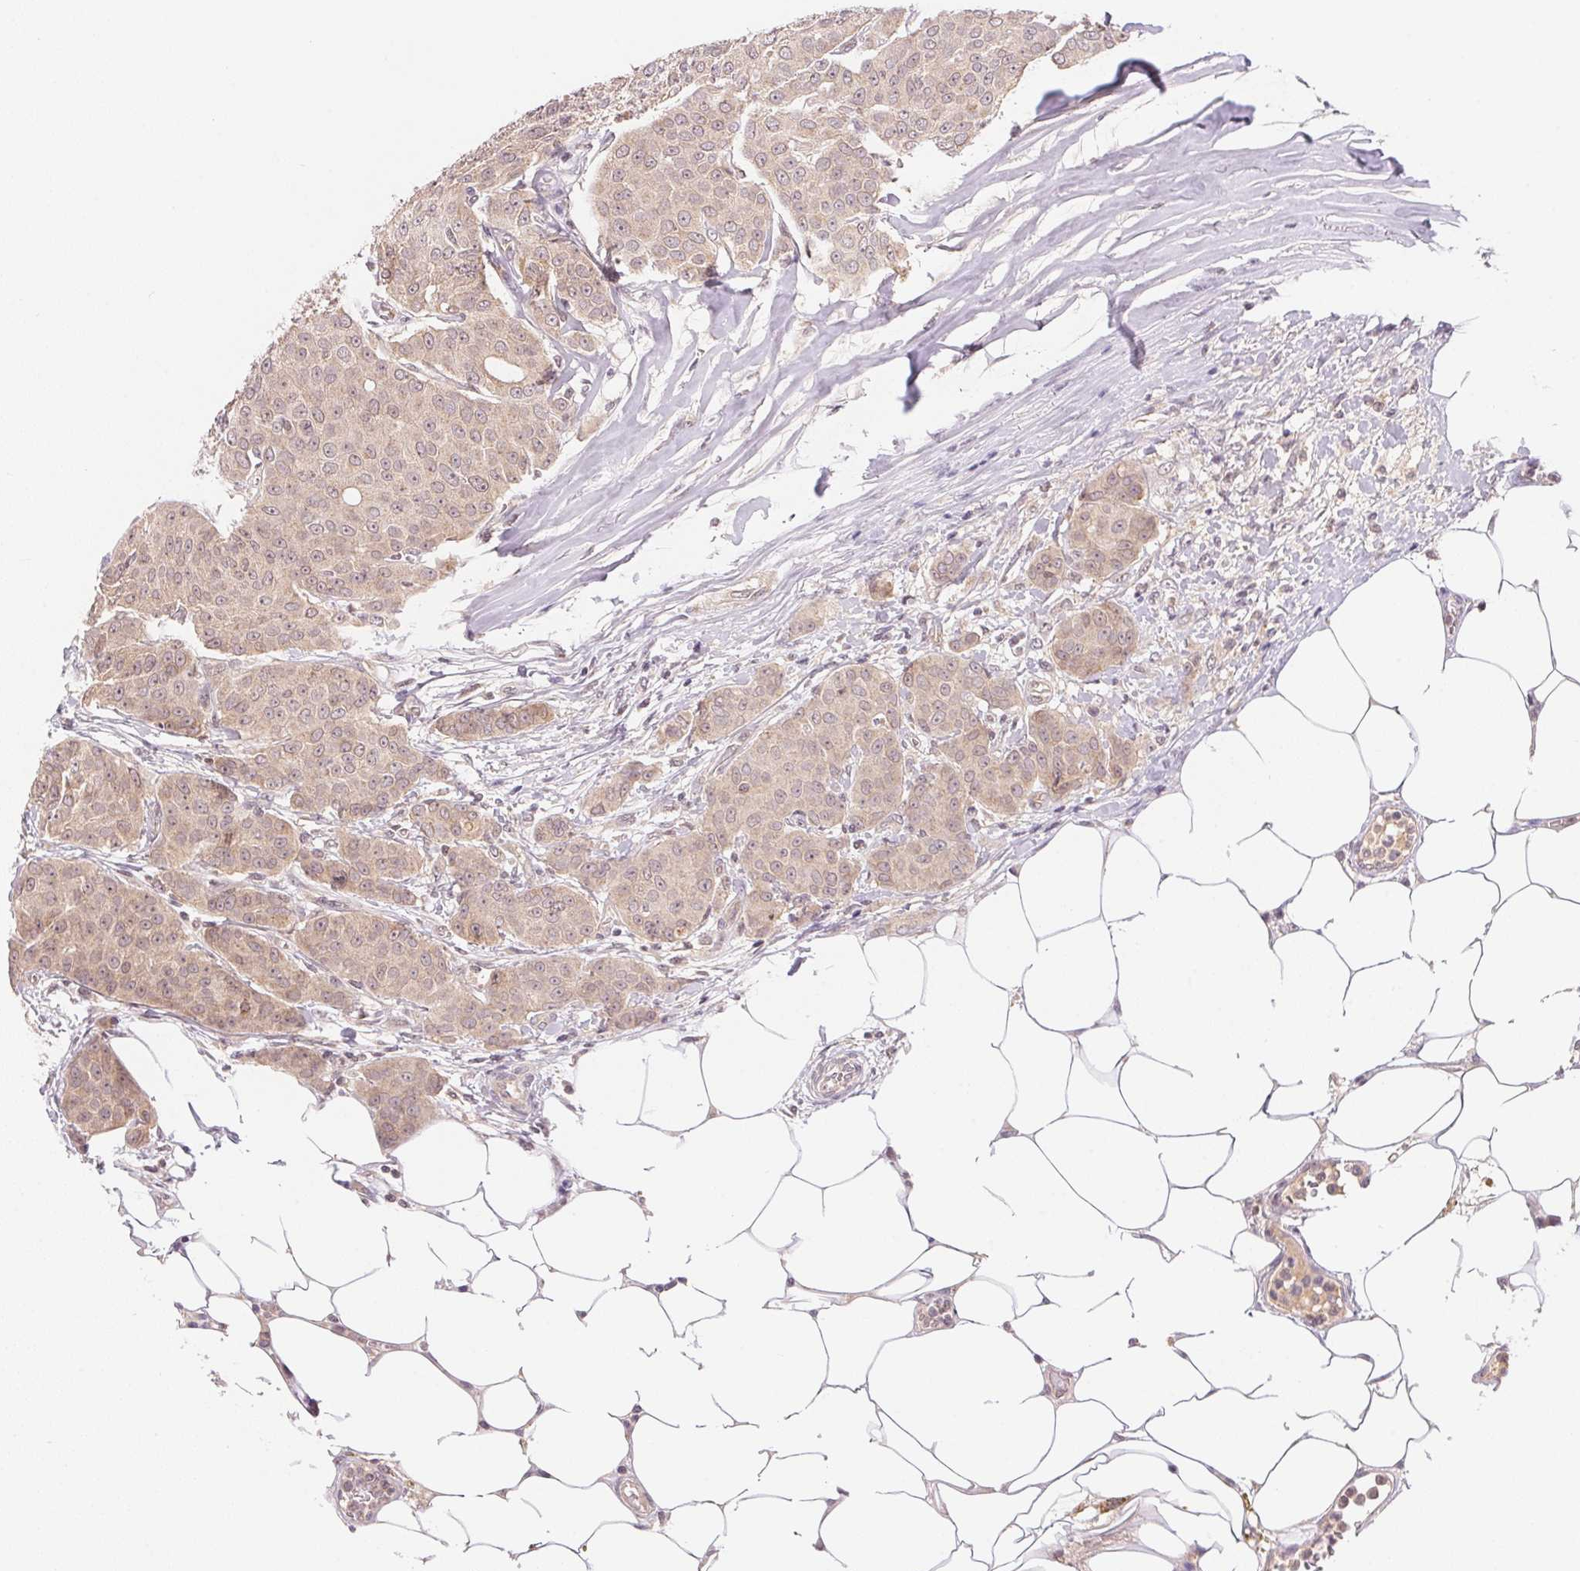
{"staining": {"intensity": "weak", "quantity": ">75%", "location": "cytoplasmic/membranous"}, "tissue": "breast cancer", "cell_type": "Tumor cells", "image_type": "cancer", "snomed": [{"axis": "morphology", "description": "Duct carcinoma"}, {"axis": "topography", "description": "Breast"}], "caption": "This micrograph displays invasive ductal carcinoma (breast) stained with immunohistochemistry to label a protein in brown. The cytoplasmic/membranous of tumor cells show weak positivity for the protein. Nuclei are counter-stained blue.", "gene": "BNIP5", "patient": {"sex": "female", "age": 91}}